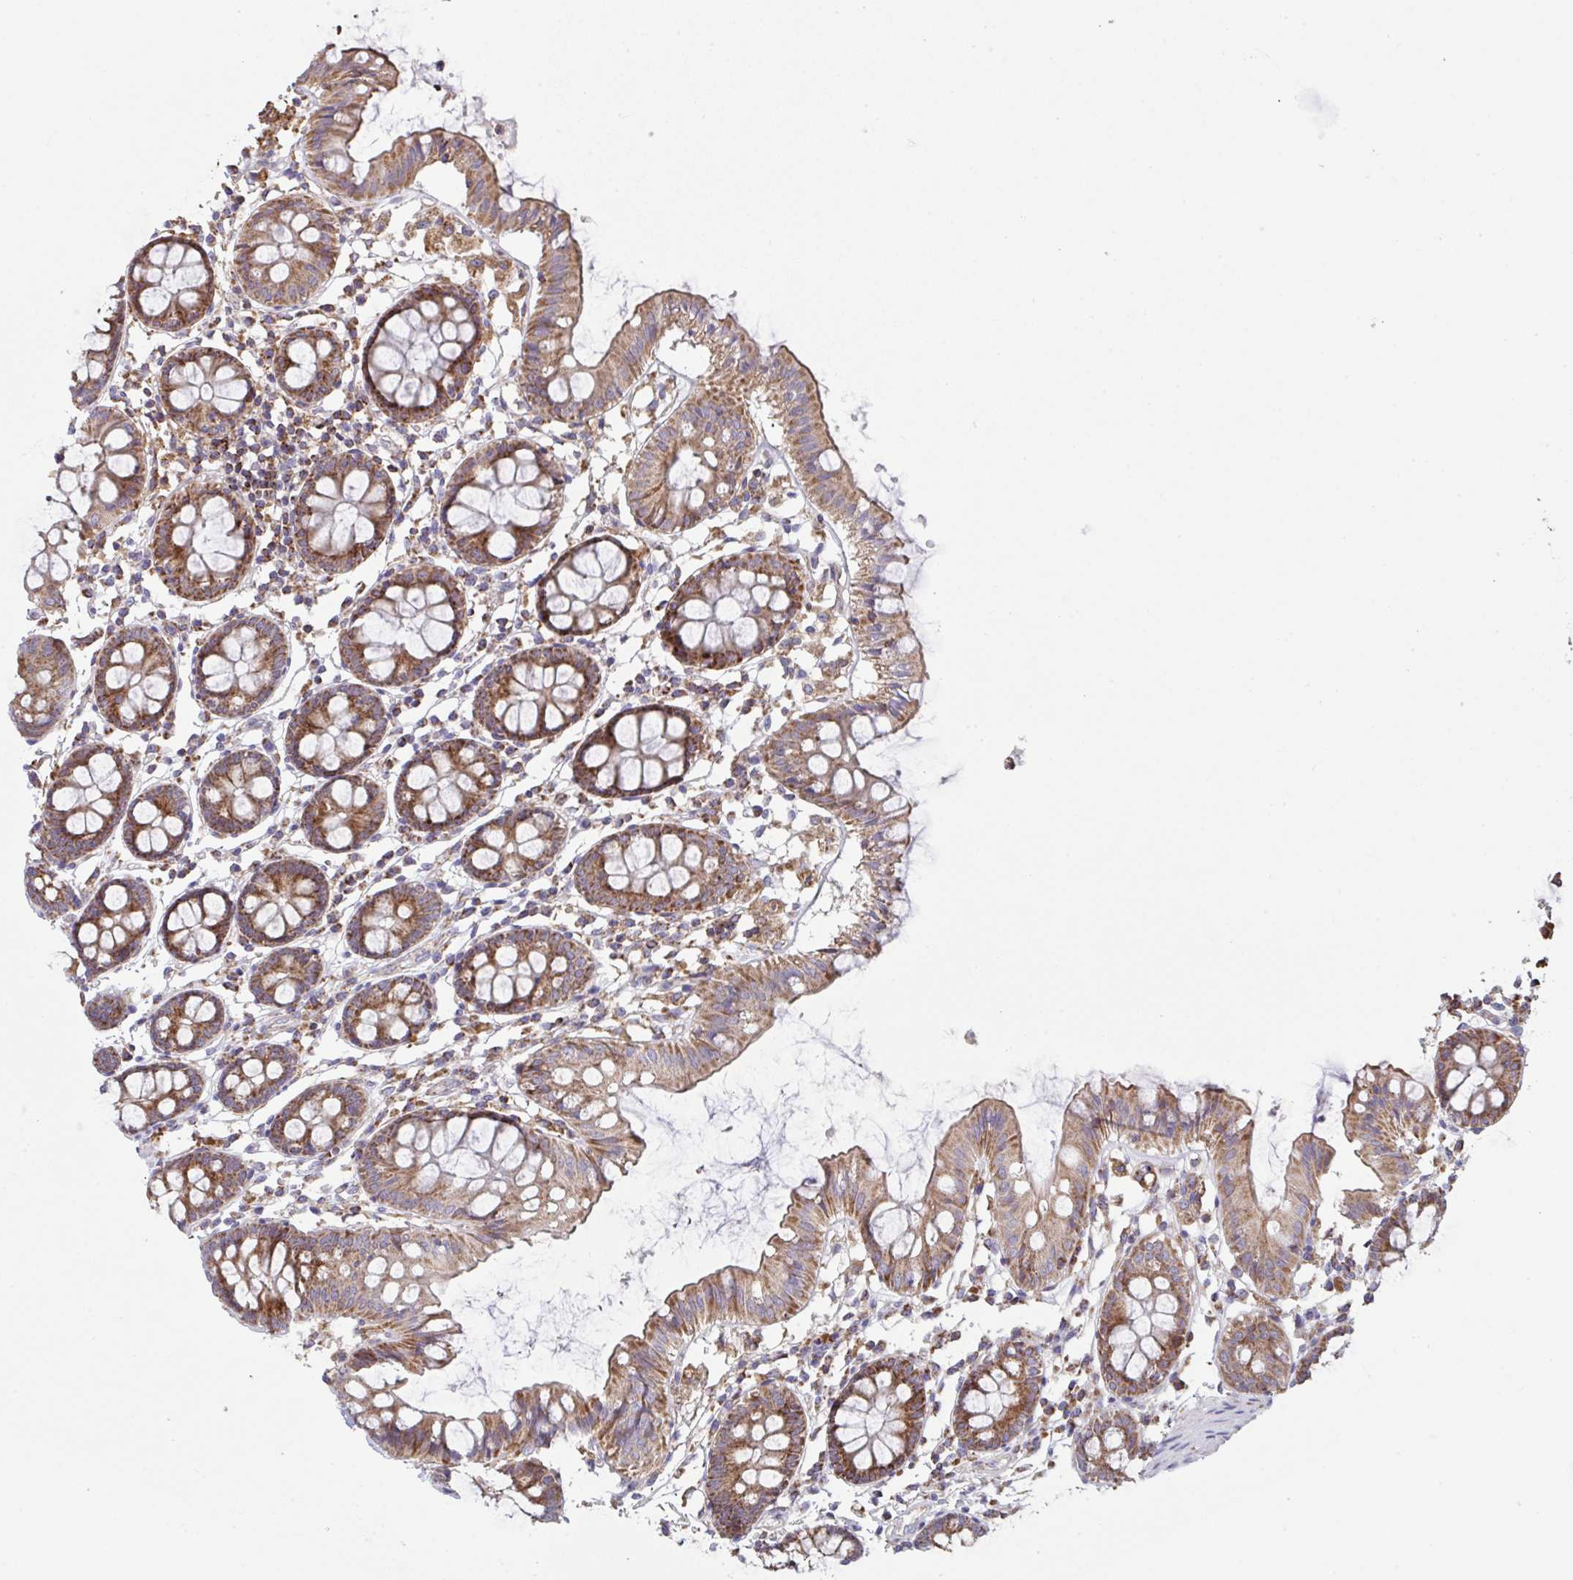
{"staining": {"intensity": "moderate", "quantity": ">75%", "location": "cytoplasmic/membranous"}, "tissue": "colon", "cell_type": "Endothelial cells", "image_type": "normal", "snomed": [{"axis": "morphology", "description": "Normal tissue, NOS"}, {"axis": "topography", "description": "Colon"}], "caption": "Normal colon demonstrates moderate cytoplasmic/membranous staining in about >75% of endothelial cells.", "gene": "MICOS10", "patient": {"sex": "female", "age": 84}}